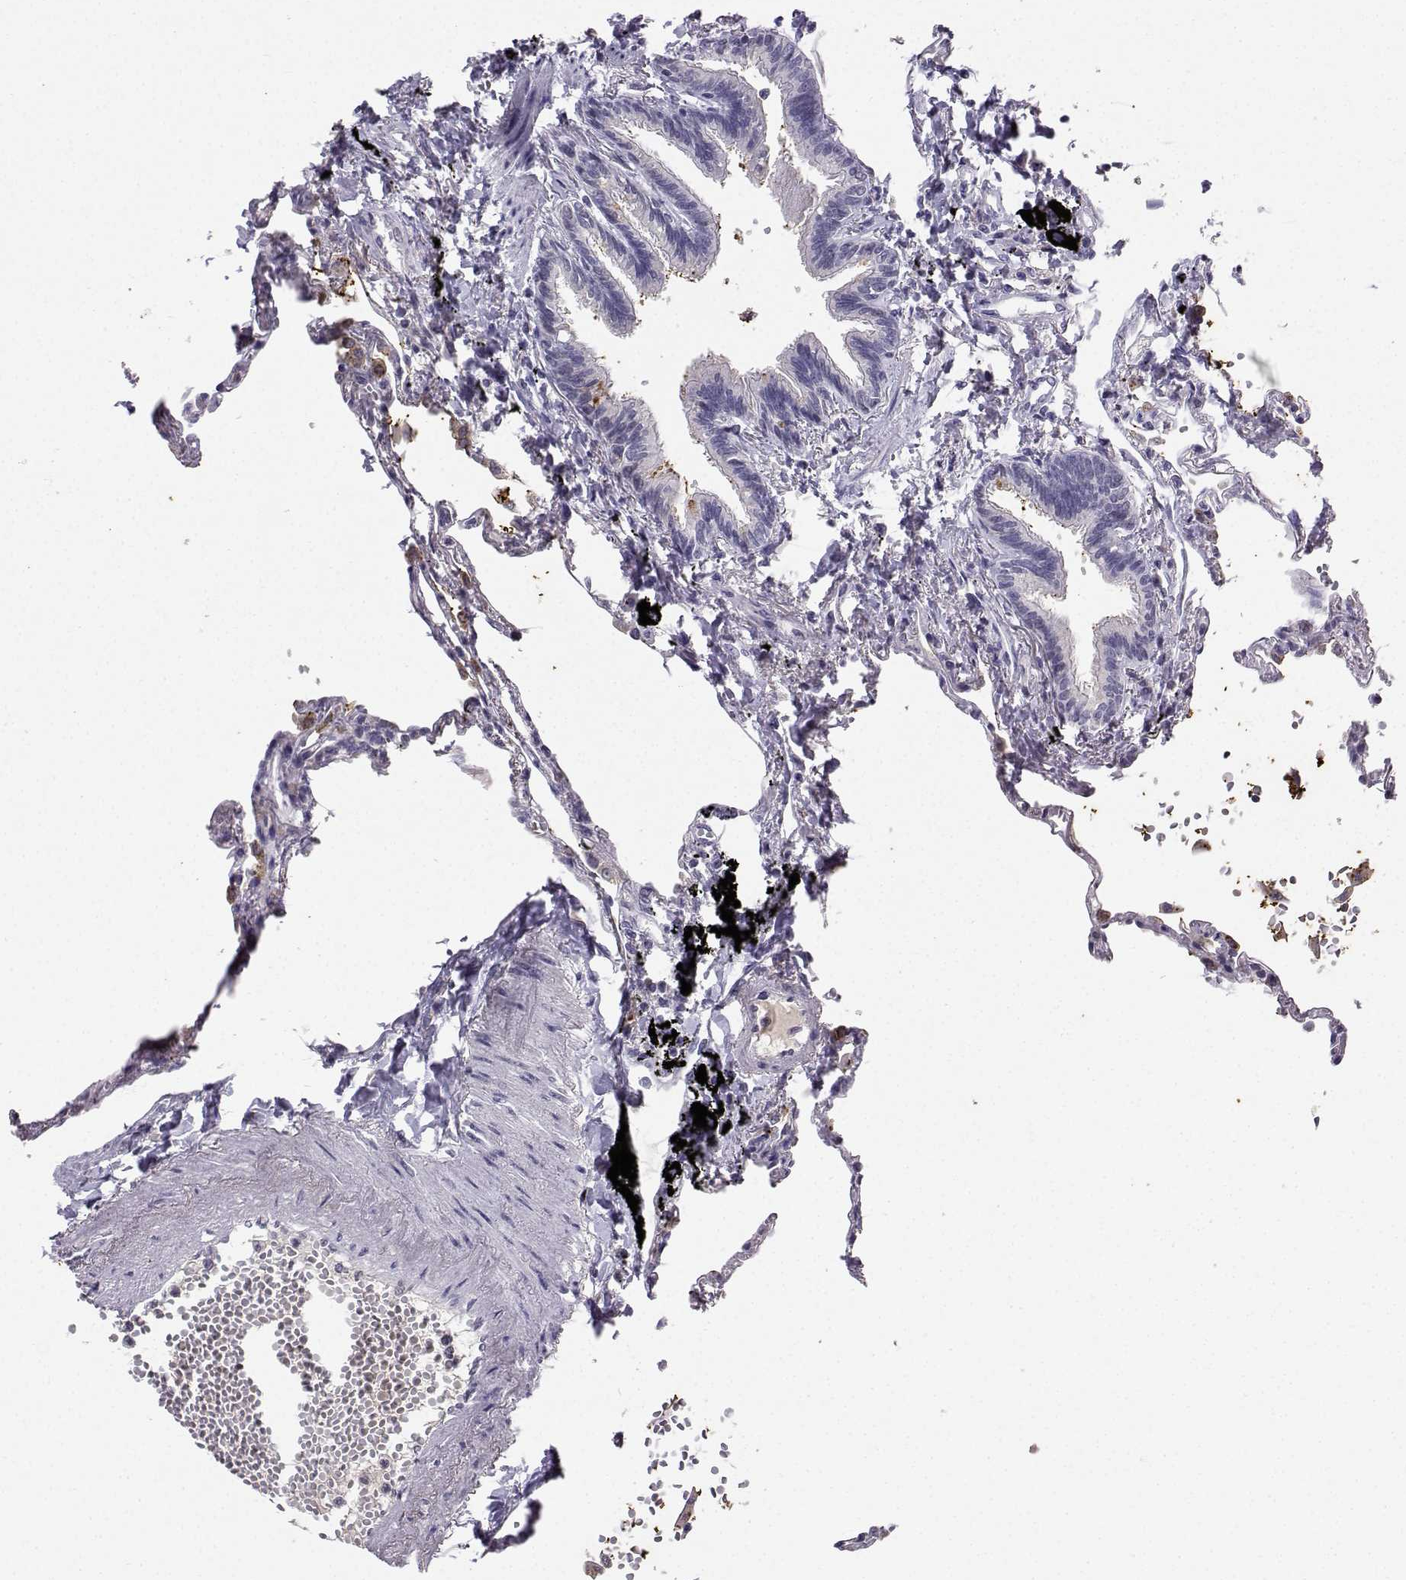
{"staining": {"intensity": "weak", "quantity": "<25%", "location": "cytoplasmic/membranous"}, "tissue": "lung", "cell_type": "Alveolar cells", "image_type": "normal", "snomed": [{"axis": "morphology", "description": "Normal tissue, NOS"}, {"axis": "topography", "description": "Lung"}], "caption": "DAB (3,3'-diaminobenzidine) immunohistochemical staining of unremarkable human lung demonstrates no significant positivity in alveolar cells.", "gene": "SPAG11A", "patient": {"sex": "male", "age": 78}}